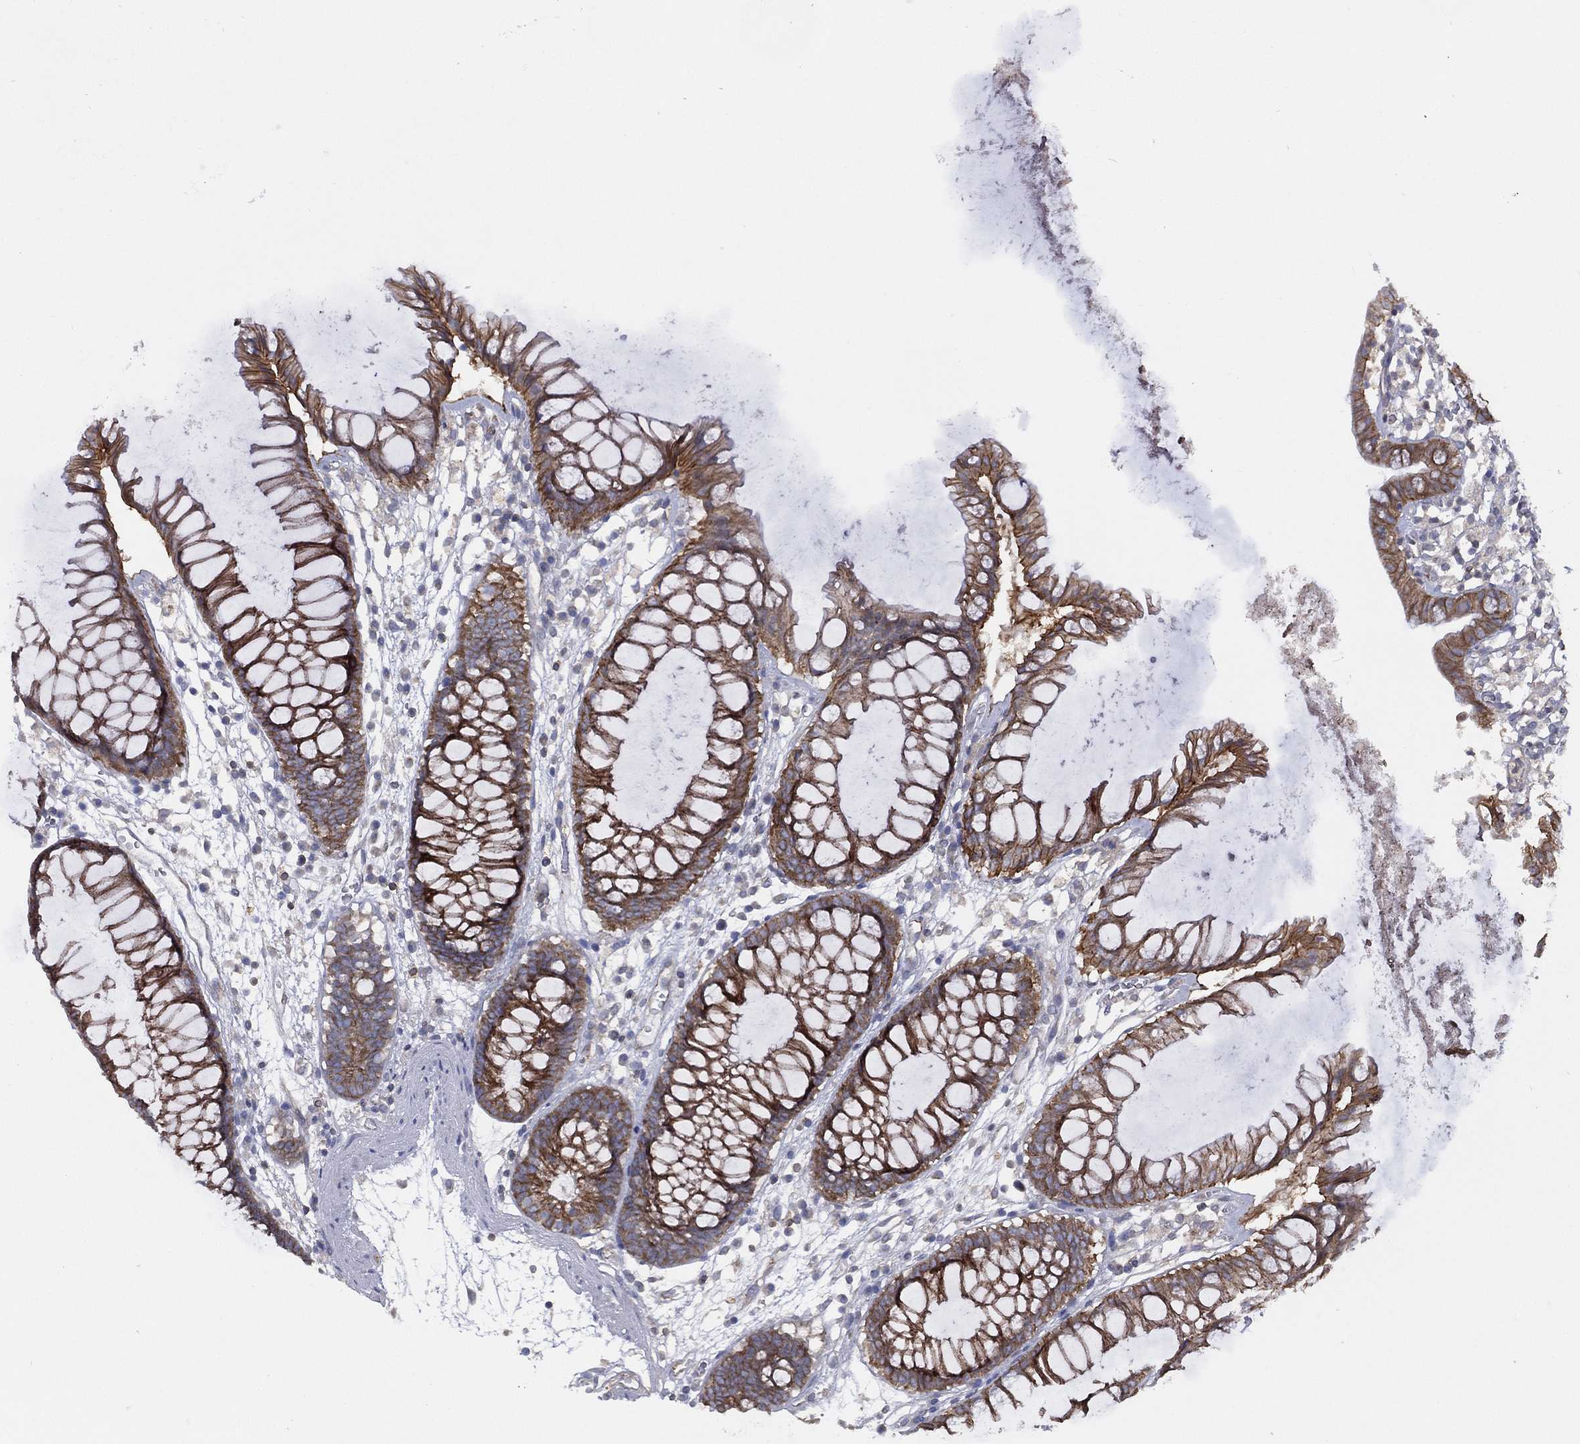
{"staining": {"intensity": "negative", "quantity": "none", "location": "none"}, "tissue": "colon", "cell_type": "Endothelial cells", "image_type": "normal", "snomed": [{"axis": "morphology", "description": "Normal tissue, NOS"}, {"axis": "morphology", "description": "Adenocarcinoma, NOS"}, {"axis": "topography", "description": "Colon"}], "caption": "There is no significant staining in endothelial cells of colon. (Immunohistochemistry (ihc), brightfield microscopy, high magnification).", "gene": "ZNF223", "patient": {"sex": "male", "age": 65}}